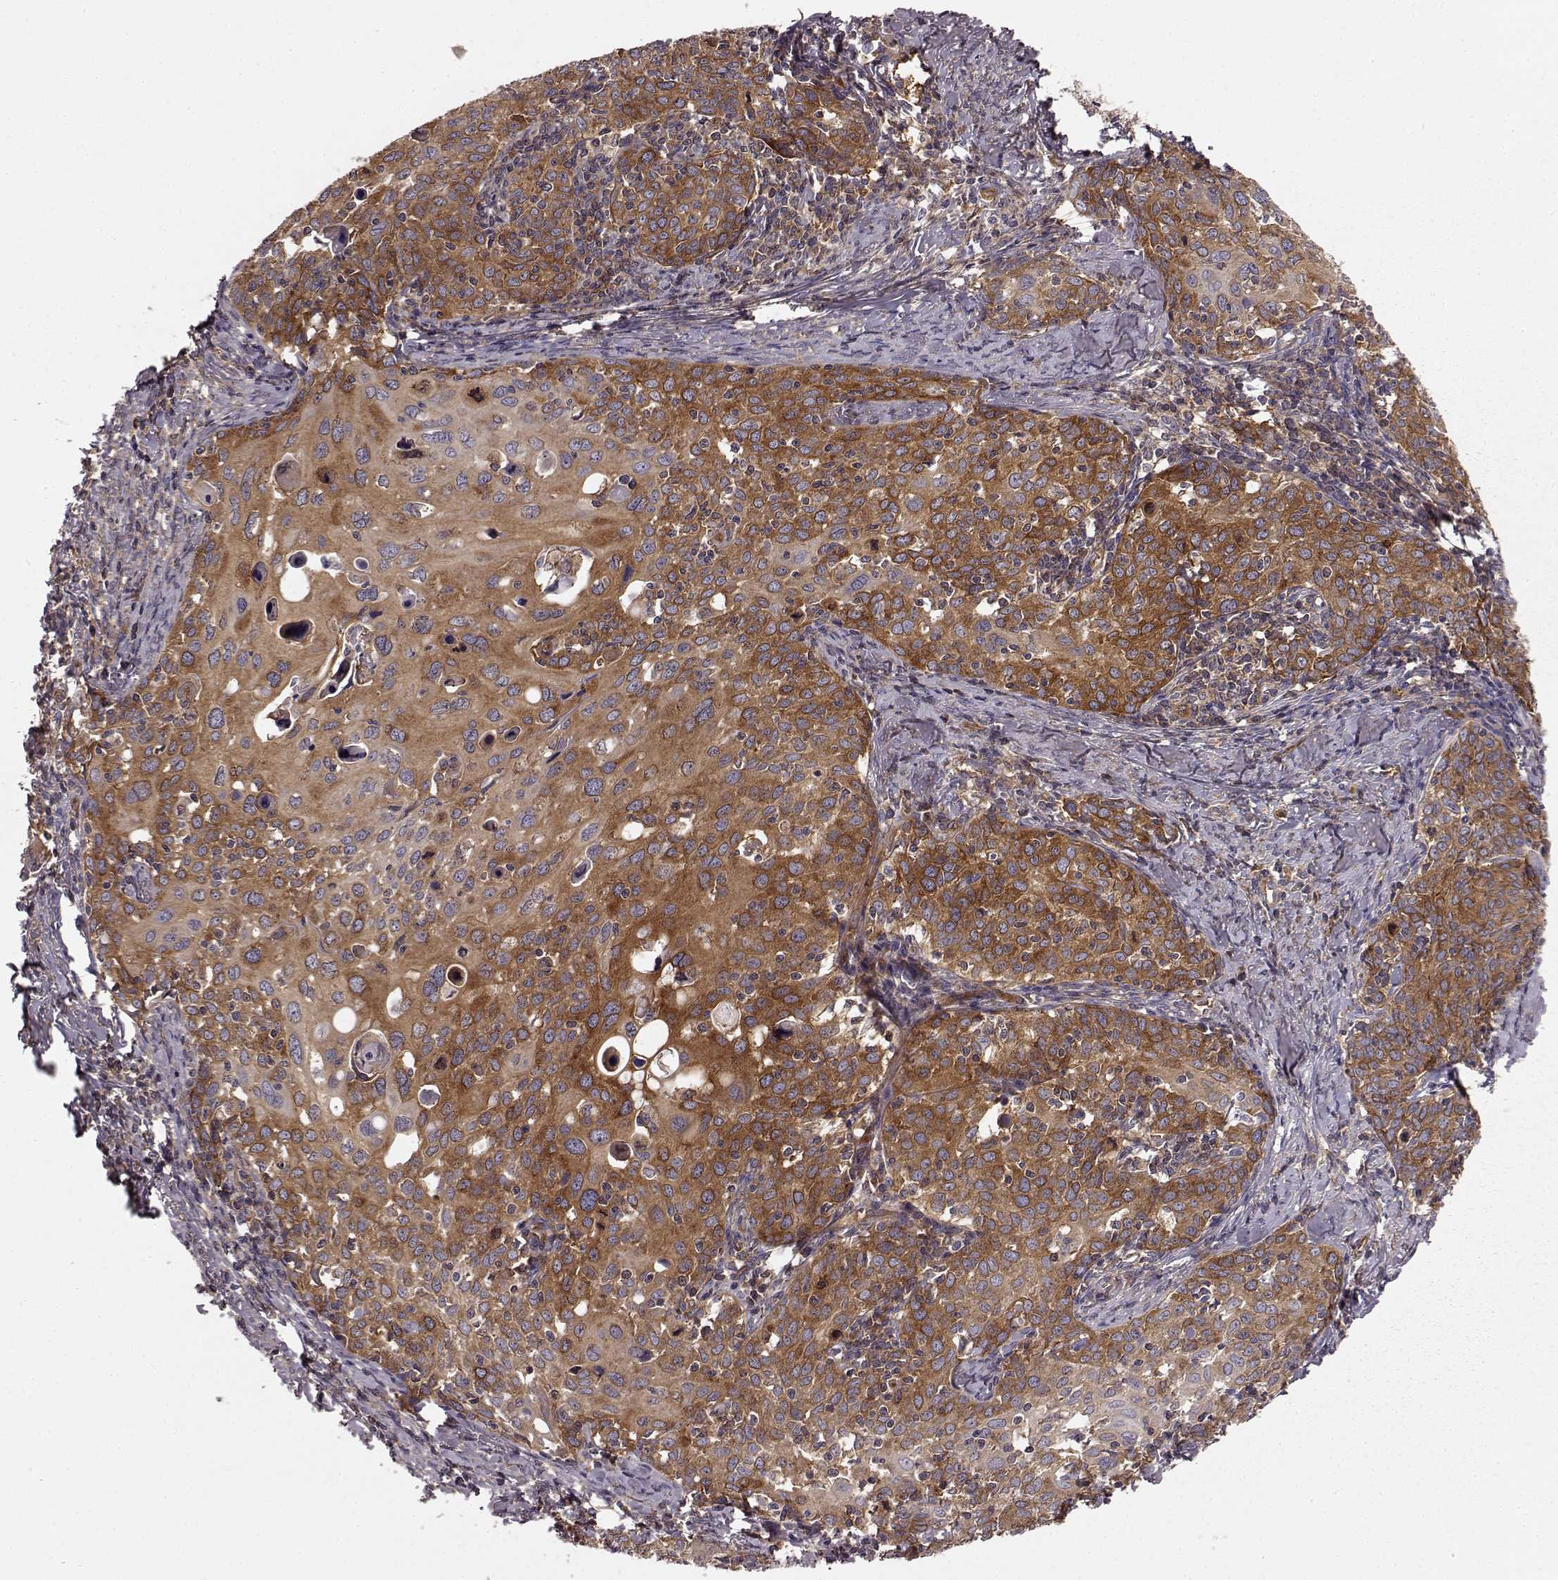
{"staining": {"intensity": "moderate", "quantity": ">75%", "location": "cytoplasmic/membranous"}, "tissue": "cervical cancer", "cell_type": "Tumor cells", "image_type": "cancer", "snomed": [{"axis": "morphology", "description": "Squamous cell carcinoma, NOS"}, {"axis": "topography", "description": "Cervix"}], "caption": "This is an image of IHC staining of squamous cell carcinoma (cervical), which shows moderate positivity in the cytoplasmic/membranous of tumor cells.", "gene": "RABGAP1", "patient": {"sex": "female", "age": 62}}